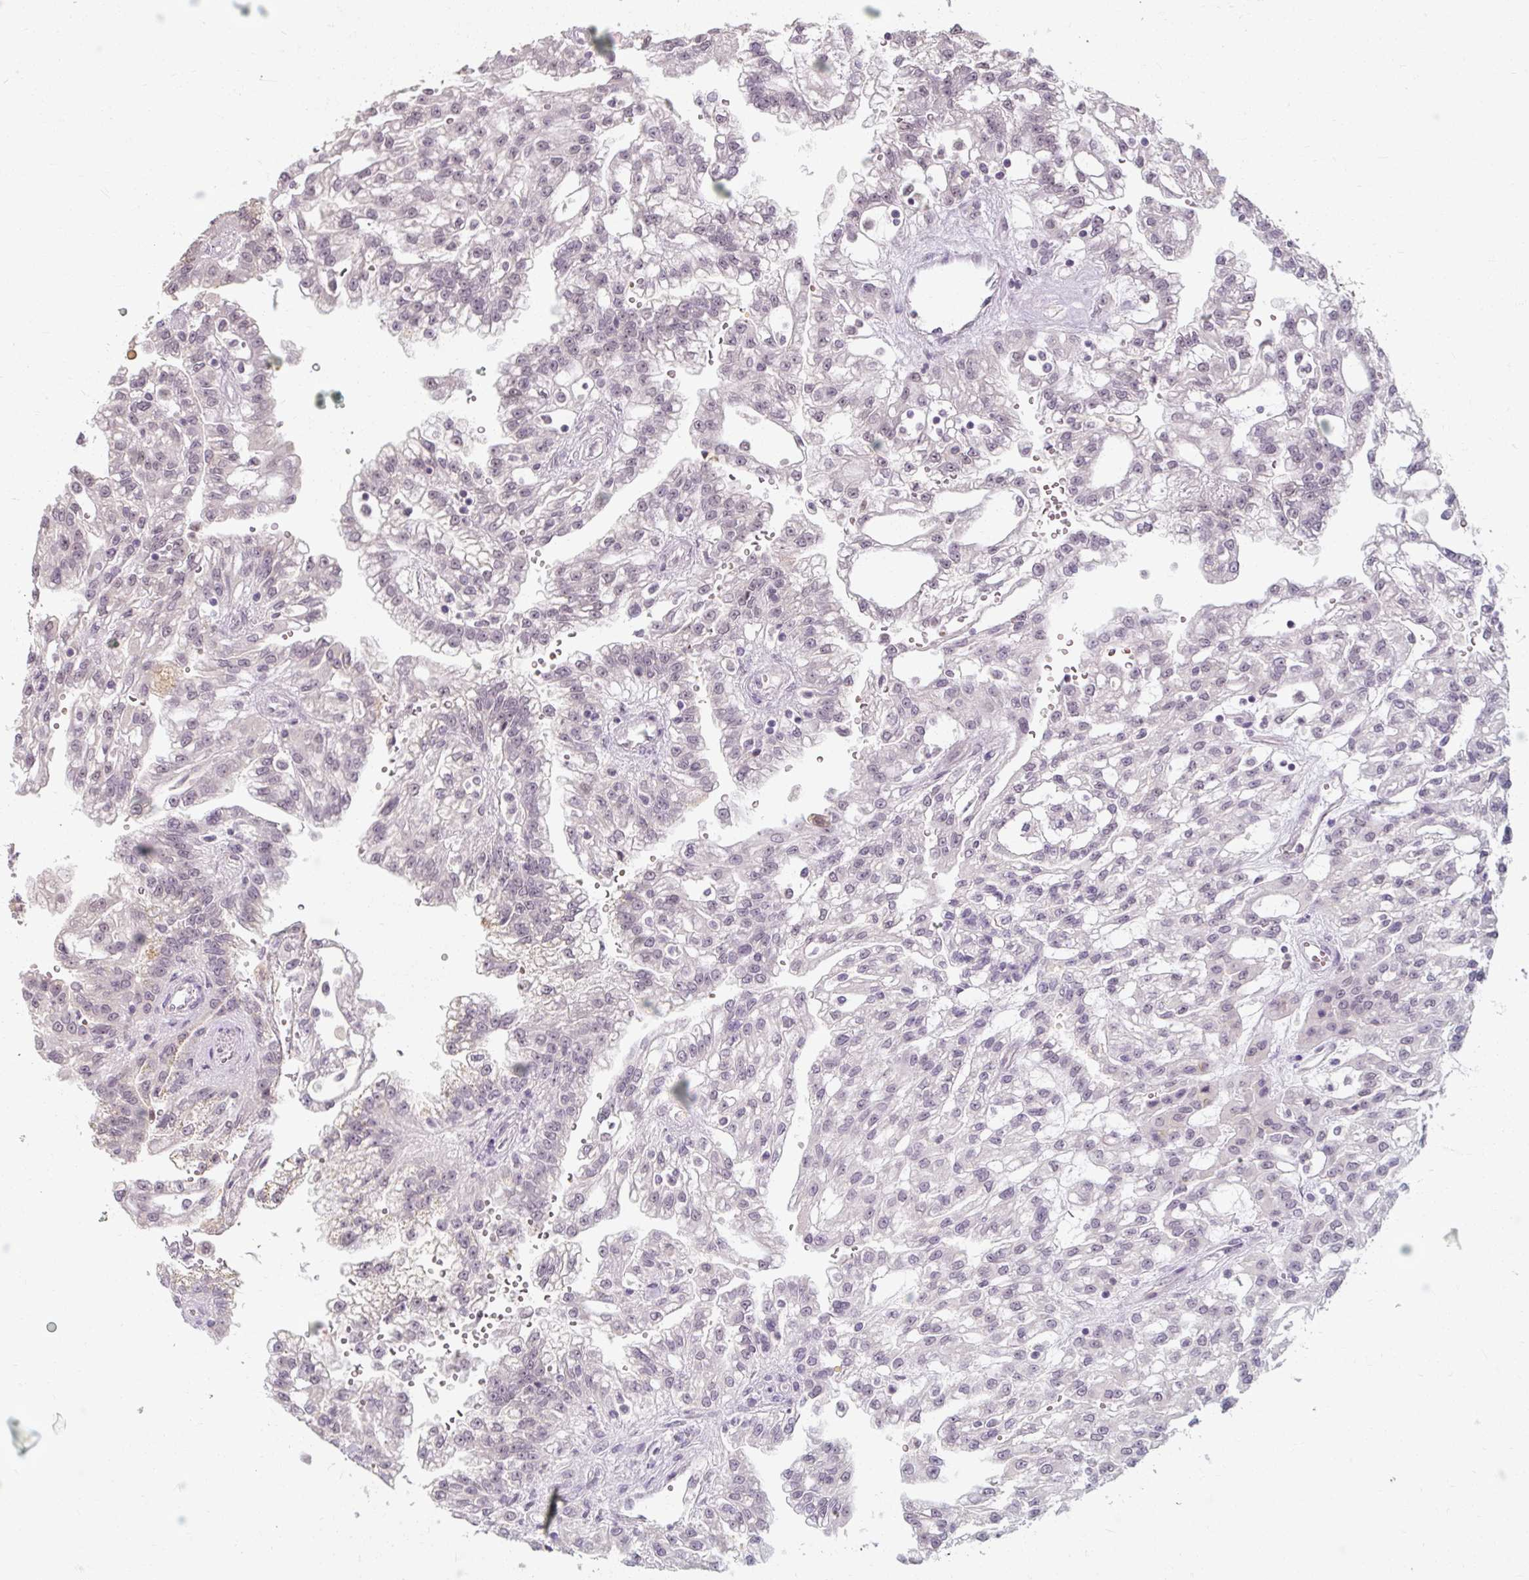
{"staining": {"intensity": "negative", "quantity": "none", "location": "none"}, "tissue": "renal cancer", "cell_type": "Tumor cells", "image_type": "cancer", "snomed": [{"axis": "morphology", "description": "Adenocarcinoma, NOS"}, {"axis": "topography", "description": "Kidney"}], "caption": "There is no significant expression in tumor cells of renal cancer. (DAB (3,3'-diaminobenzidine) IHC visualized using brightfield microscopy, high magnification).", "gene": "ZFTRAF1", "patient": {"sex": "male", "age": 63}}